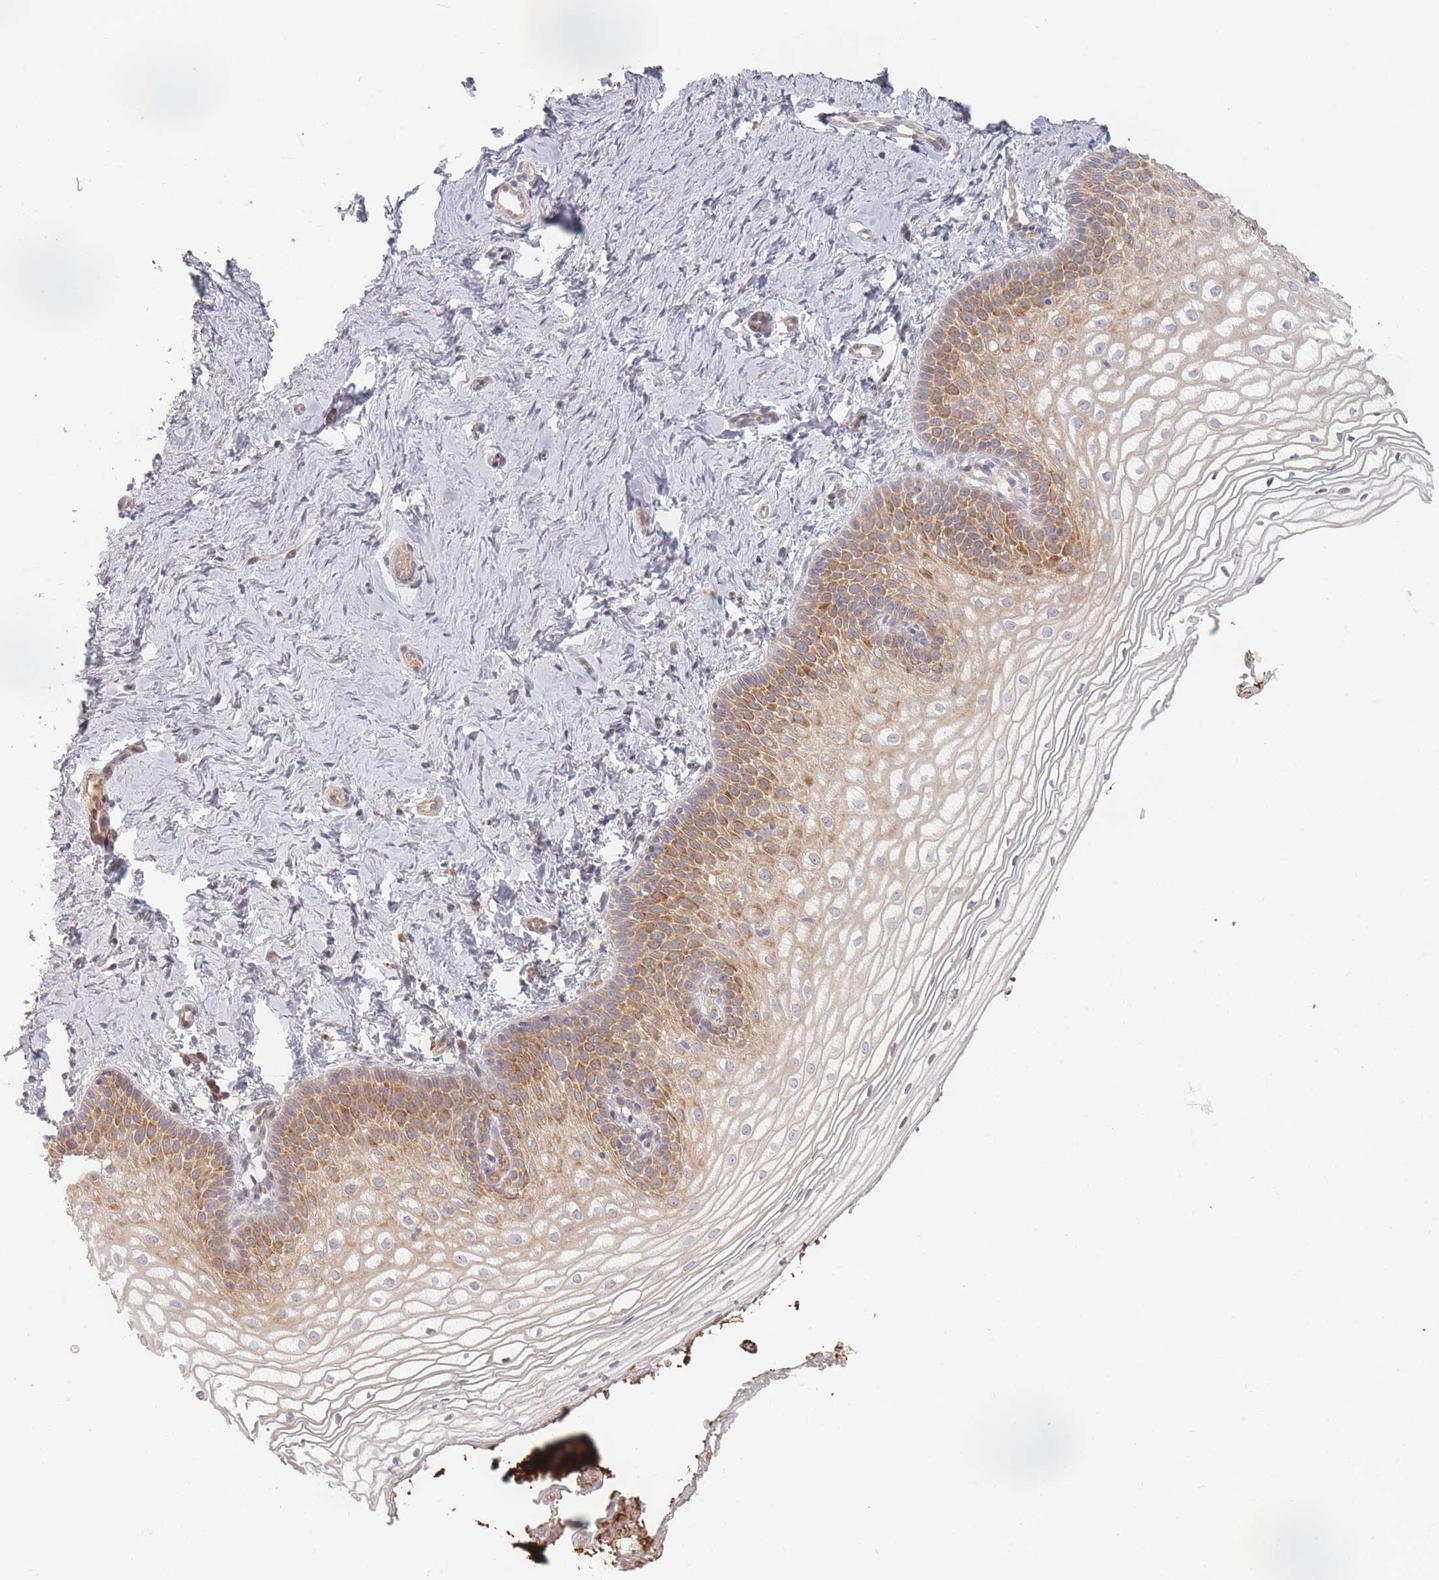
{"staining": {"intensity": "moderate", "quantity": "25%-75%", "location": "cytoplasmic/membranous"}, "tissue": "vagina", "cell_type": "Squamous epithelial cells", "image_type": "normal", "snomed": [{"axis": "morphology", "description": "Normal tissue, NOS"}, {"axis": "topography", "description": "Vagina"}], "caption": "DAB immunohistochemical staining of unremarkable vagina displays moderate cytoplasmic/membranous protein expression in about 25%-75% of squamous epithelial cells.", "gene": "ZKSCAN7", "patient": {"sex": "female", "age": 56}}